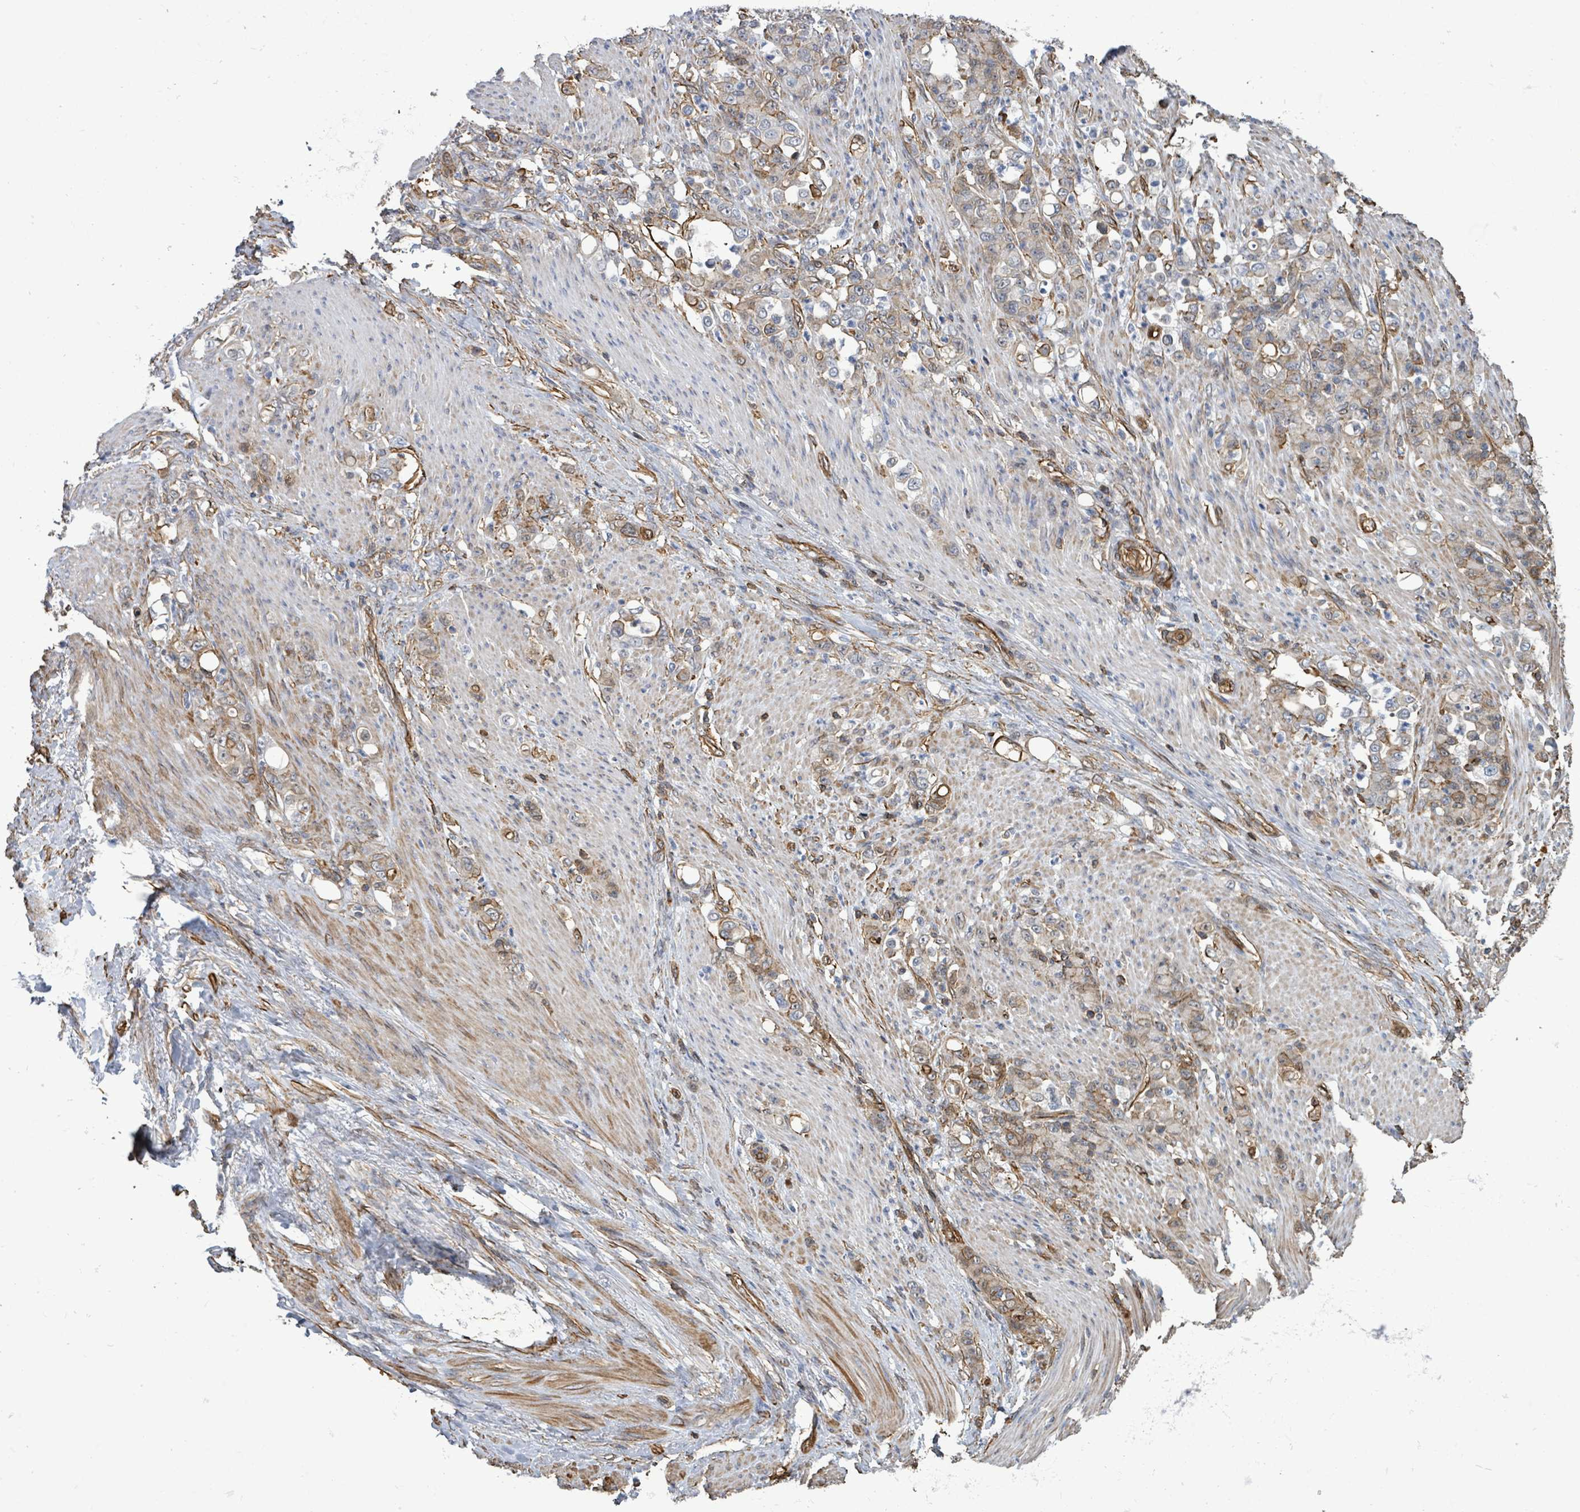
{"staining": {"intensity": "moderate", "quantity": "25%-75%", "location": "cytoplasmic/membranous"}, "tissue": "stomach cancer", "cell_type": "Tumor cells", "image_type": "cancer", "snomed": [{"axis": "morphology", "description": "Normal tissue, NOS"}, {"axis": "morphology", "description": "Adenocarcinoma, NOS"}, {"axis": "topography", "description": "Stomach"}], "caption": "The micrograph exhibits staining of stomach cancer, revealing moderate cytoplasmic/membranous protein positivity (brown color) within tumor cells. The staining is performed using DAB brown chromogen to label protein expression. The nuclei are counter-stained blue using hematoxylin.", "gene": "PRKRIP1", "patient": {"sex": "female", "age": 79}}